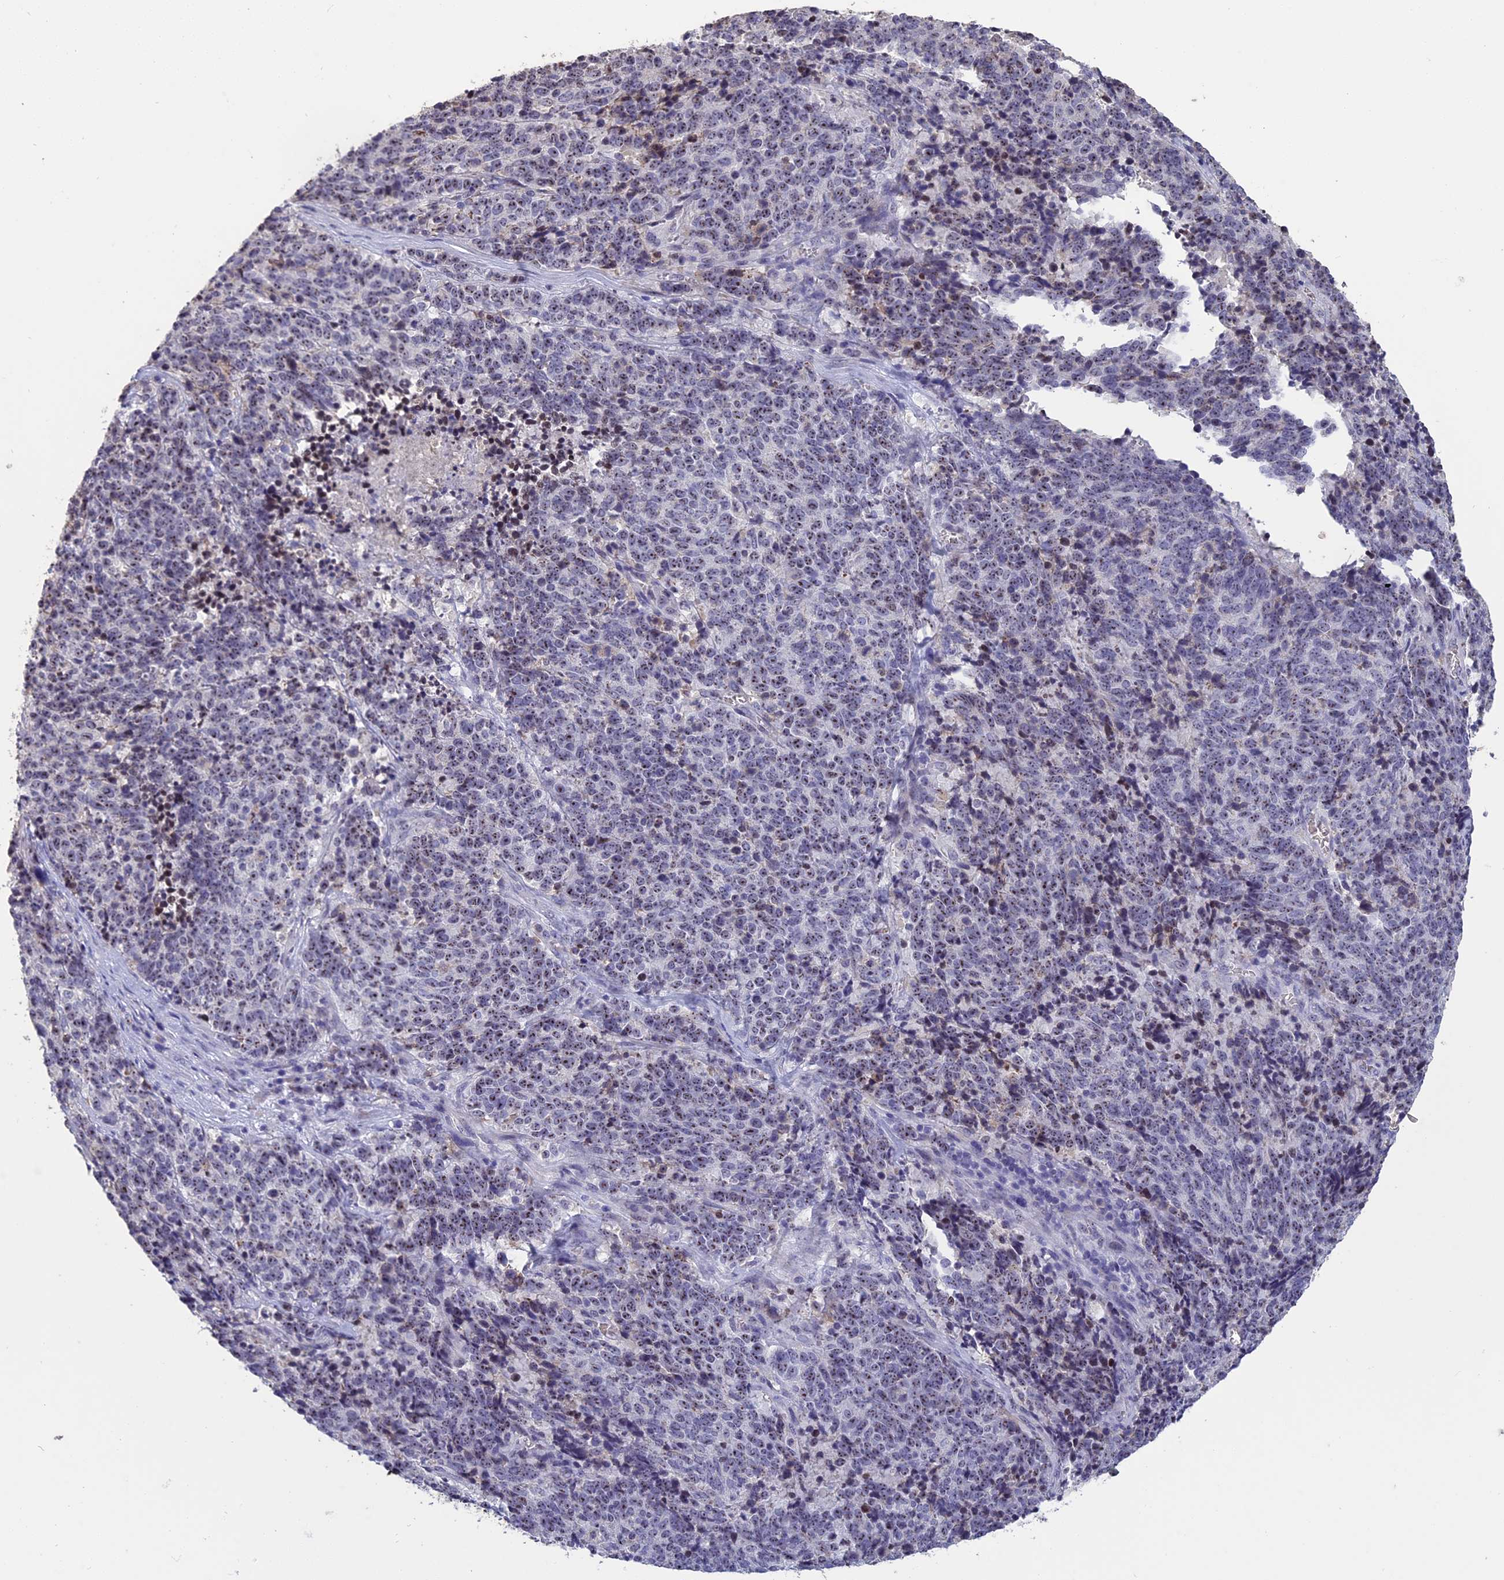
{"staining": {"intensity": "moderate", "quantity": ">75%", "location": "nuclear"}, "tissue": "cervical cancer", "cell_type": "Tumor cells", "image_type": "cancer", "snomed": [{"axis": "morphology", "description": "Squamous cell carcinoma, NOS"}, {"axis": "topography", "description": "Cervix"}], "caption": "Brown immunohistochemical staining in cervical cancer (squamous cell carcinoma) reveals moderate nuclear expression in approximately >75% of tumor cells.", "gene": "KNOP1", "patient": {"sex": "female", "age": 29}}